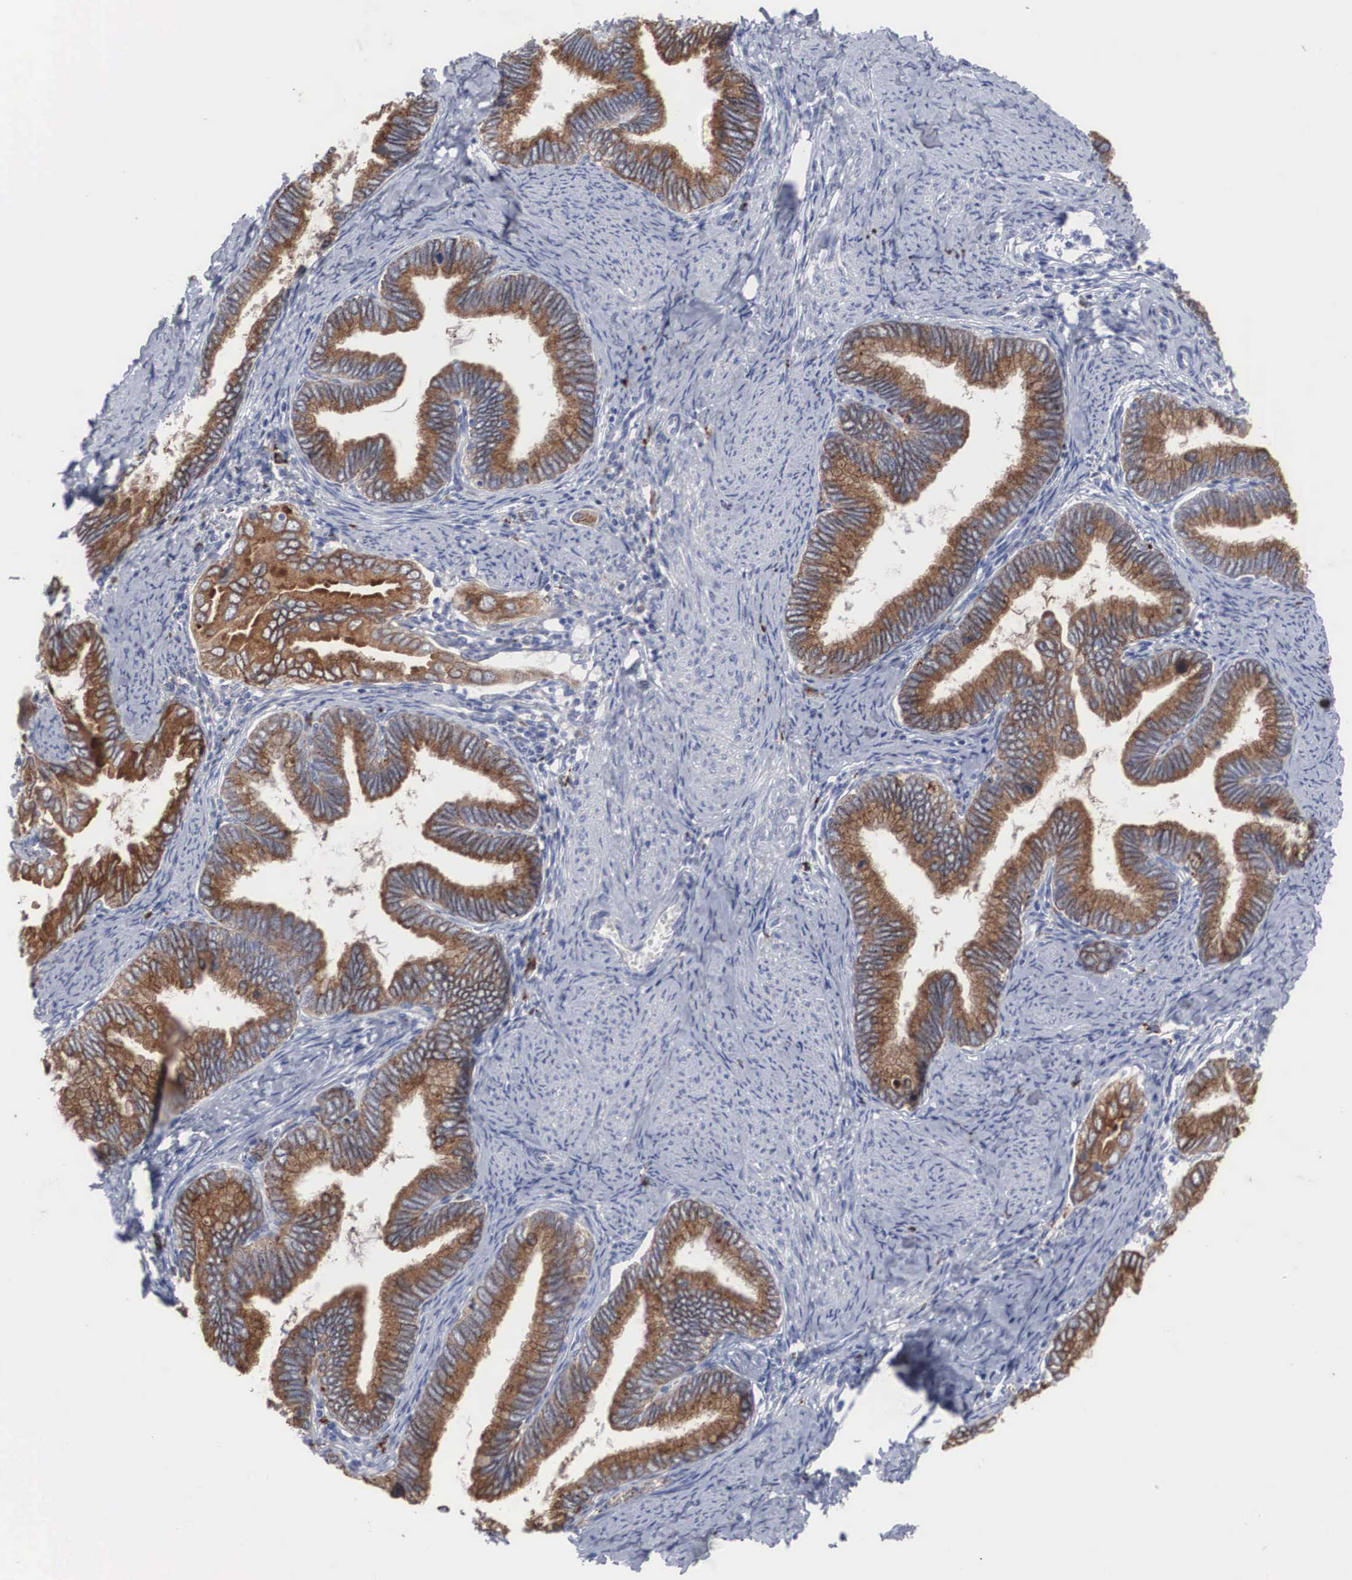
{"staining": {"intensity": "moderate", "quantity": ">75%", "location": "cytoplasmic/membranous"}, "tissue": "cervical cancer", "cell_type": "Tumor cells", "image_type": "cancer", "snomed": [{"axis": "morphology", "description": "Adenocarcinoma, NOS"}, {"axis": "topography", "description": "Cervix"}], "caption": "About >75% of tumor cells in cervical cancer reveal moderate cytoplasmic/membranous protein positivity as visualized by brown immunohistochemical staining.", "gene": "LGALS3BP", "patient": {"sex": "female", "age": 49}}